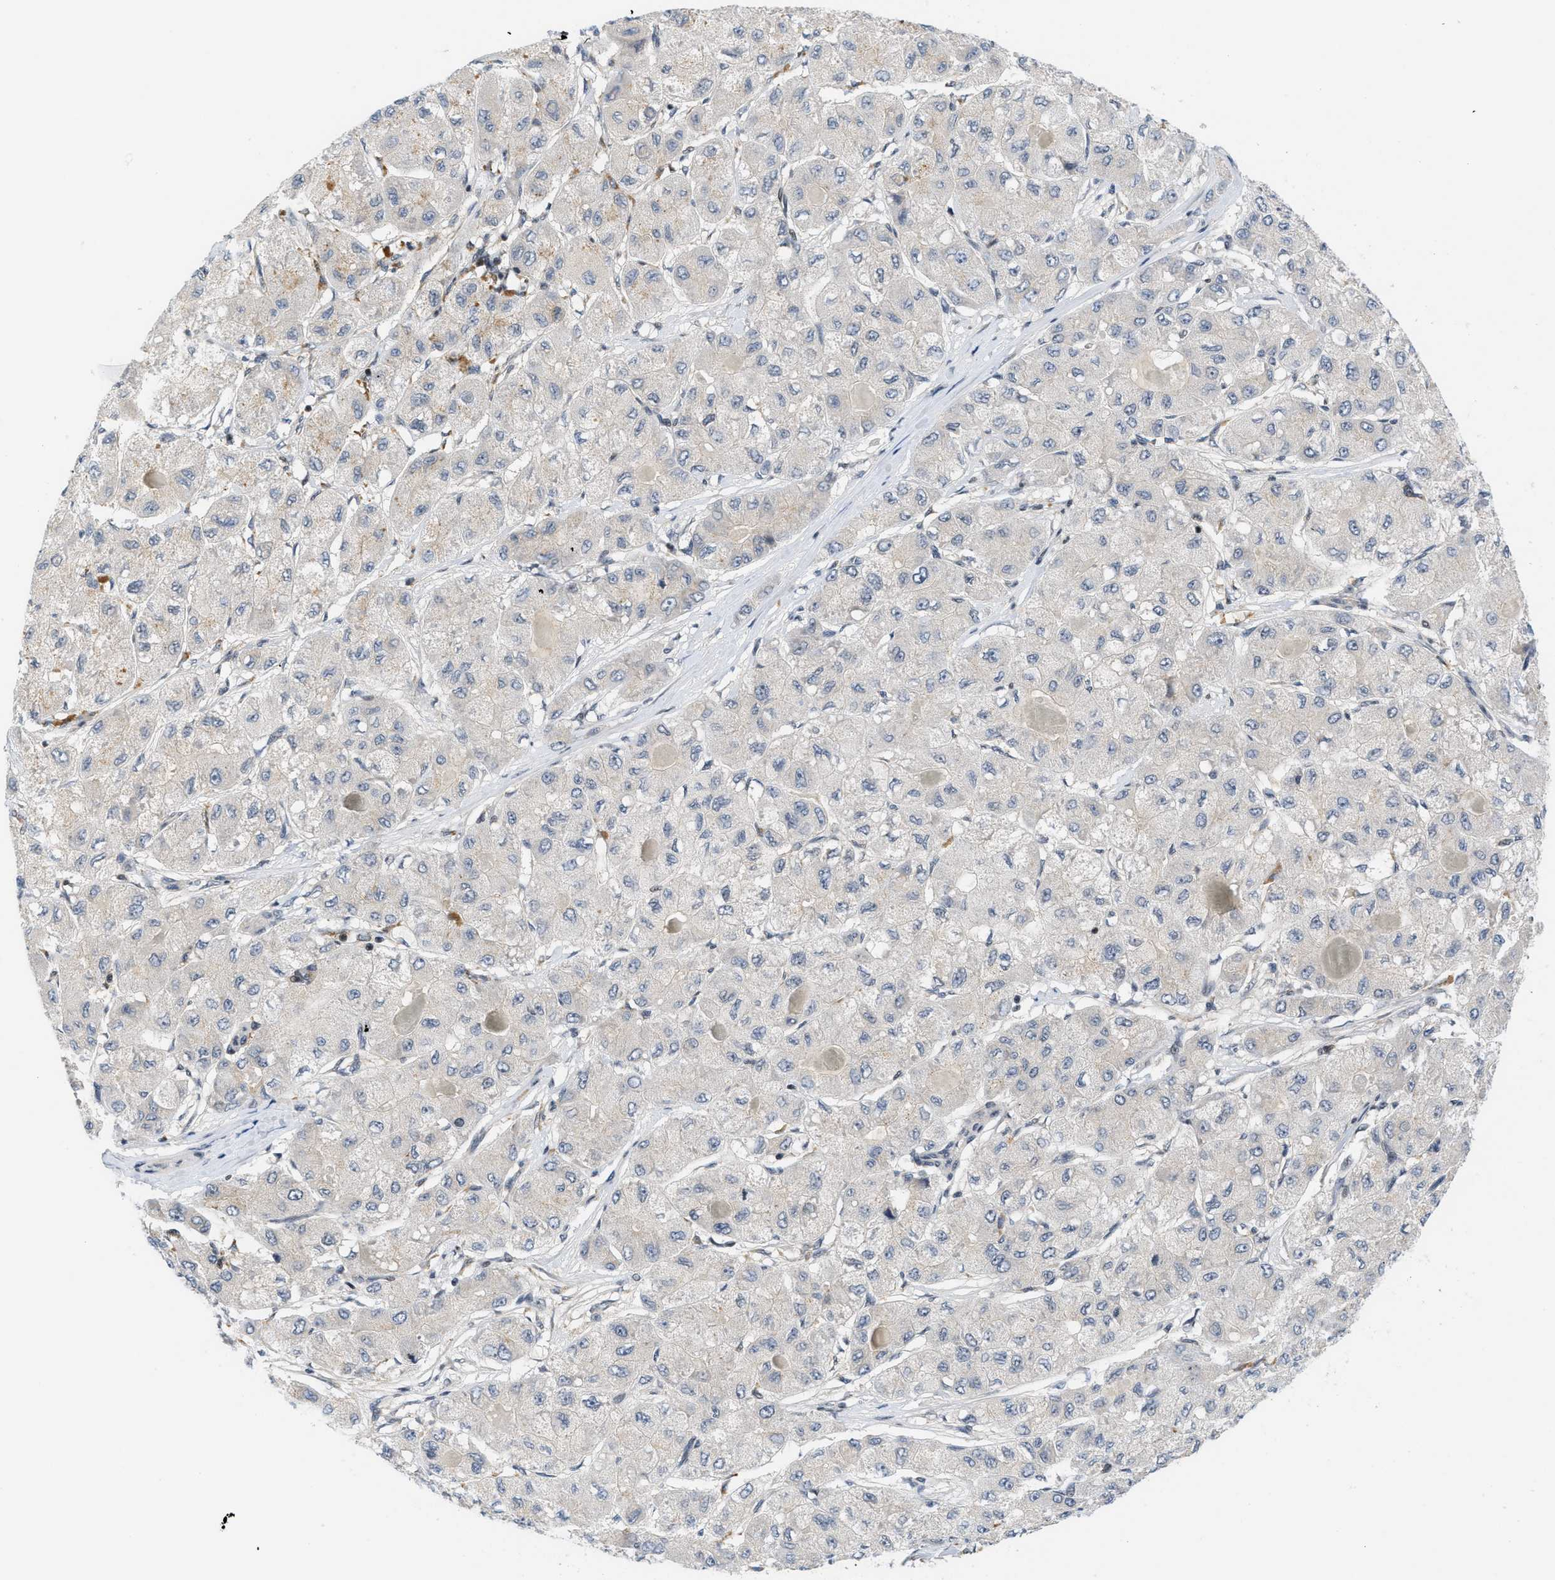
{"staining": {"intensity": "negative", "quantity": "none", "location": "none"}, "tissue": "liver cancer", "cell_type": "Tumor cells", "image_type": "cancer", "snomed": [{"axis": "morphology", "description": "Carcinoma, Hepatocellular, NOS"}, {"axis": "topography", "description": "Liver"}], "caption": "A high-resolution histopathology image shows immunohistochemistry (IHC) staining of liver cancer (hepatocellular carcinoma), which displays no significant staining in tumor cells.", "gene": "ING1", "patient": {"sex": "male", "age": 80}}